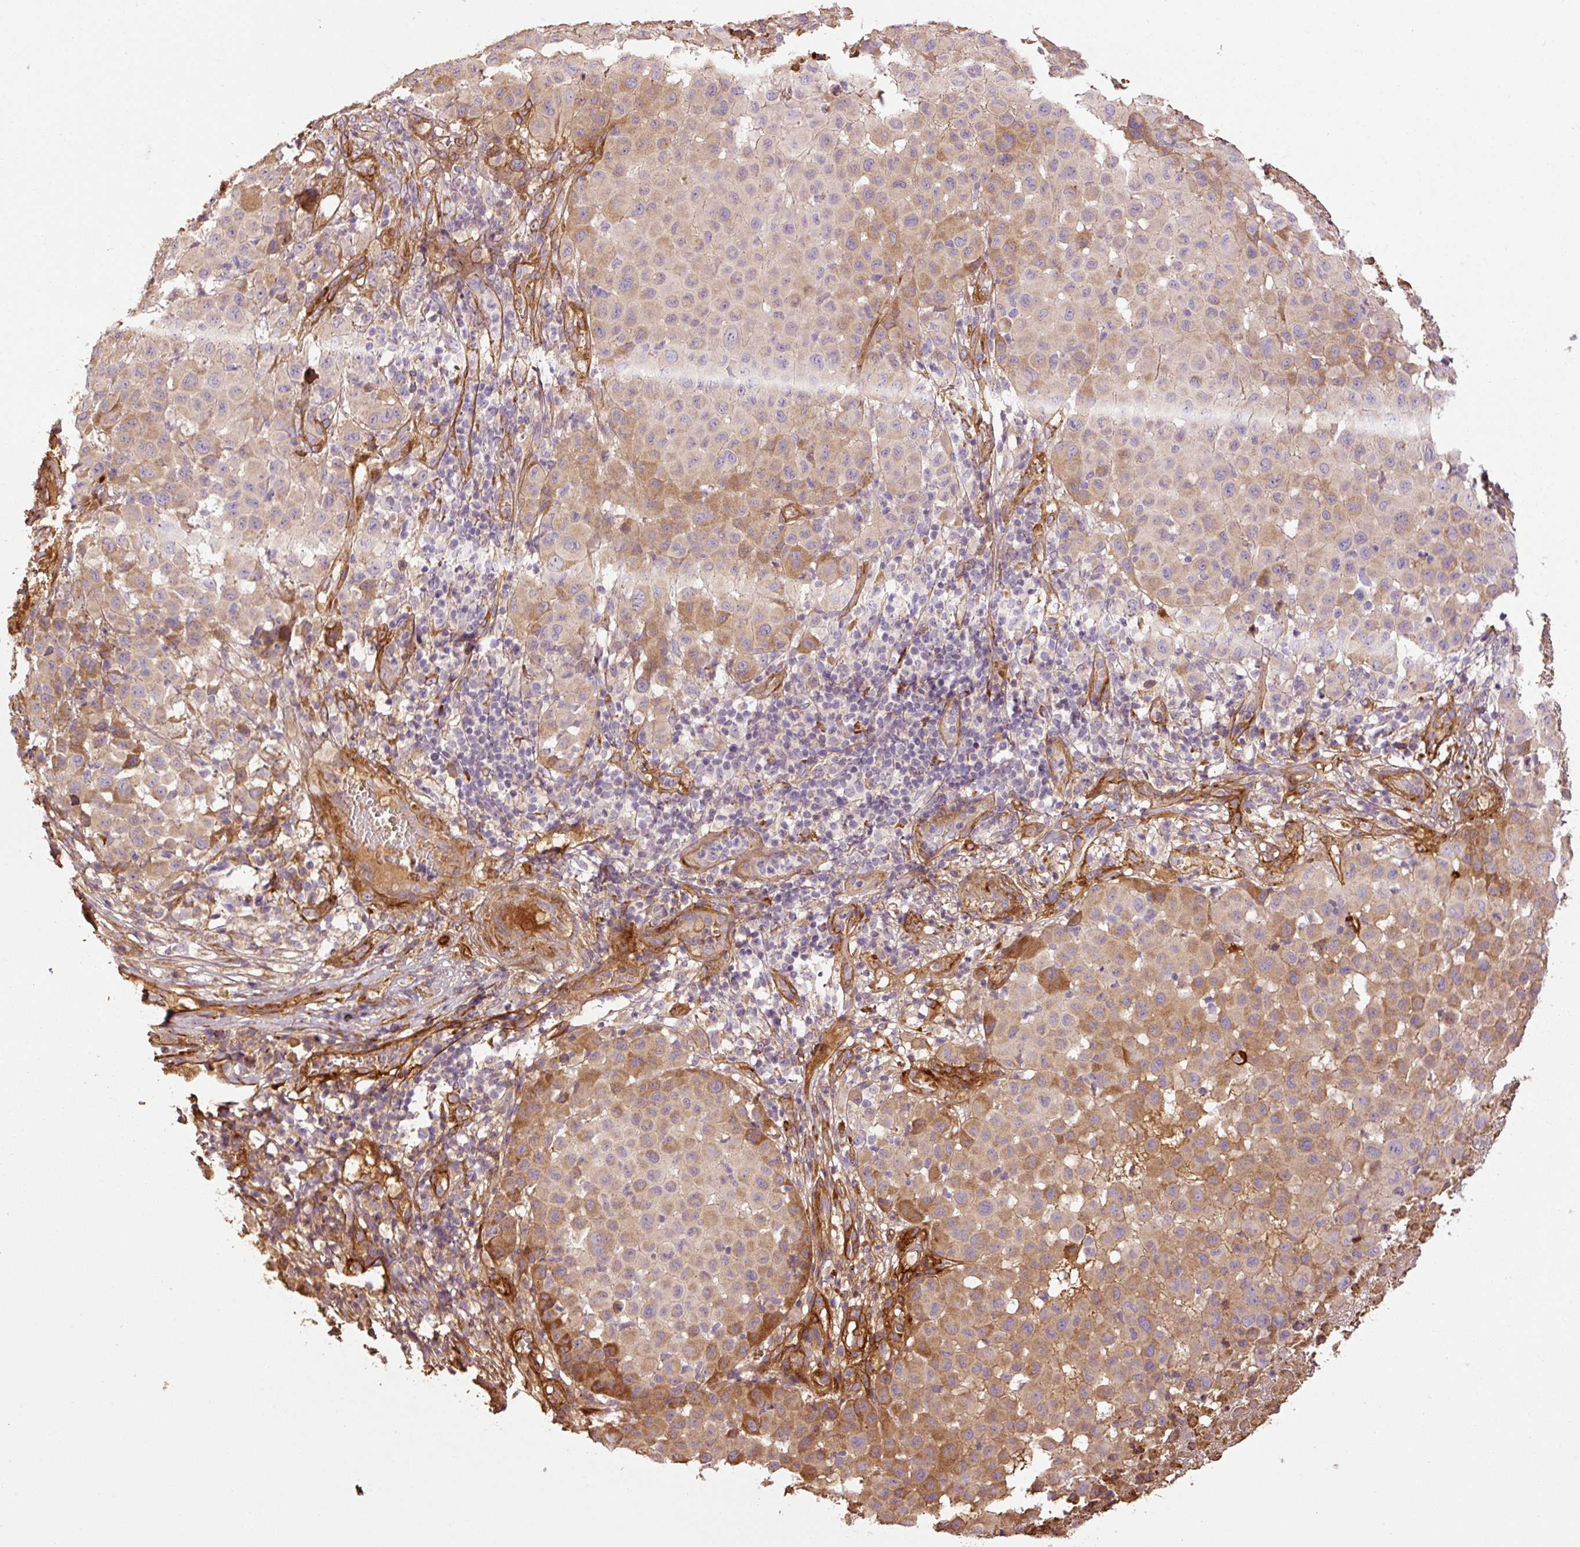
{"staining": {"intensity": "moderate", "quantity": "25%-75%", "location": "cytoplasmic/membranous"}, "tissue": "melanoma", "cell_type": "Tumor cells", "image_type": "cancer", "snomed": [{"axis": "morphology", "description": "Malignant melanoma, NOS"}, {"axis": "topography", "description": "Skin"}], "caption": "Protein analysis of melanoma tissue reveals moderate cytoplasmic/membranous positivity in about 25%-75% of tumor cells.", "gene": "NID2", "patient": {"sex": "male", "age": 73}}